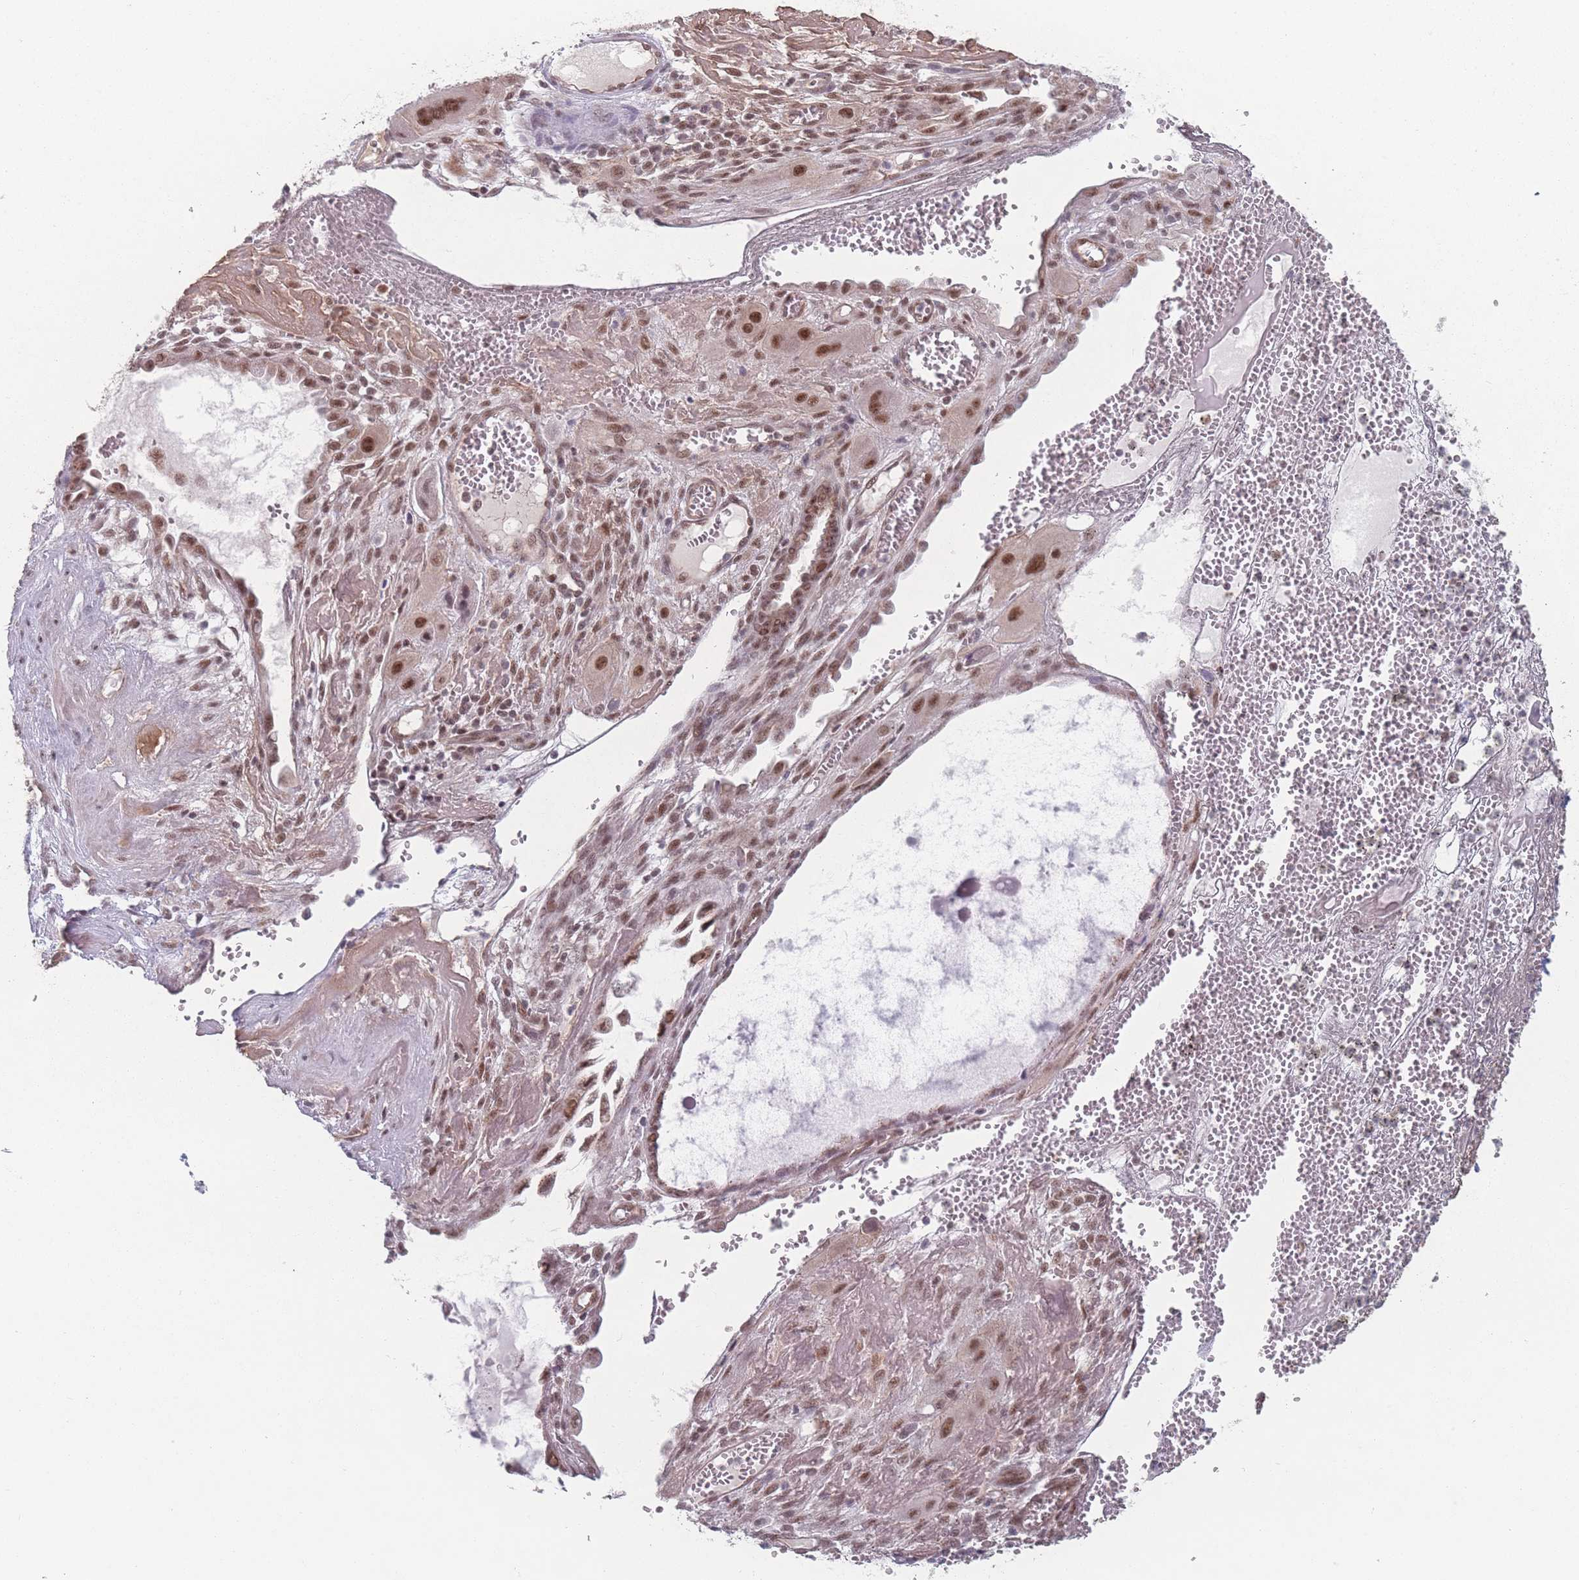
{"staining": {"intensity": "strong", "quantity": ">75%", "location": "nuclear"}, "tissue": "cervical cancer", "cell_type": "Tumor cells", "image_type": "cancer", "snomed": [{"axis": "morphology", "description": "Squamous cell carcinoma, NOS"}, {"axis": "topography", "description": "Cervix"}], "caption": "Immunohistochemical staining of cervical cancer (squamous cell carcinoma) reveals strong nuclear protein expression in about >75% of tumor cells.", "gene": "ZC3H14", "patient": {"sex": "female", "age": 34}}